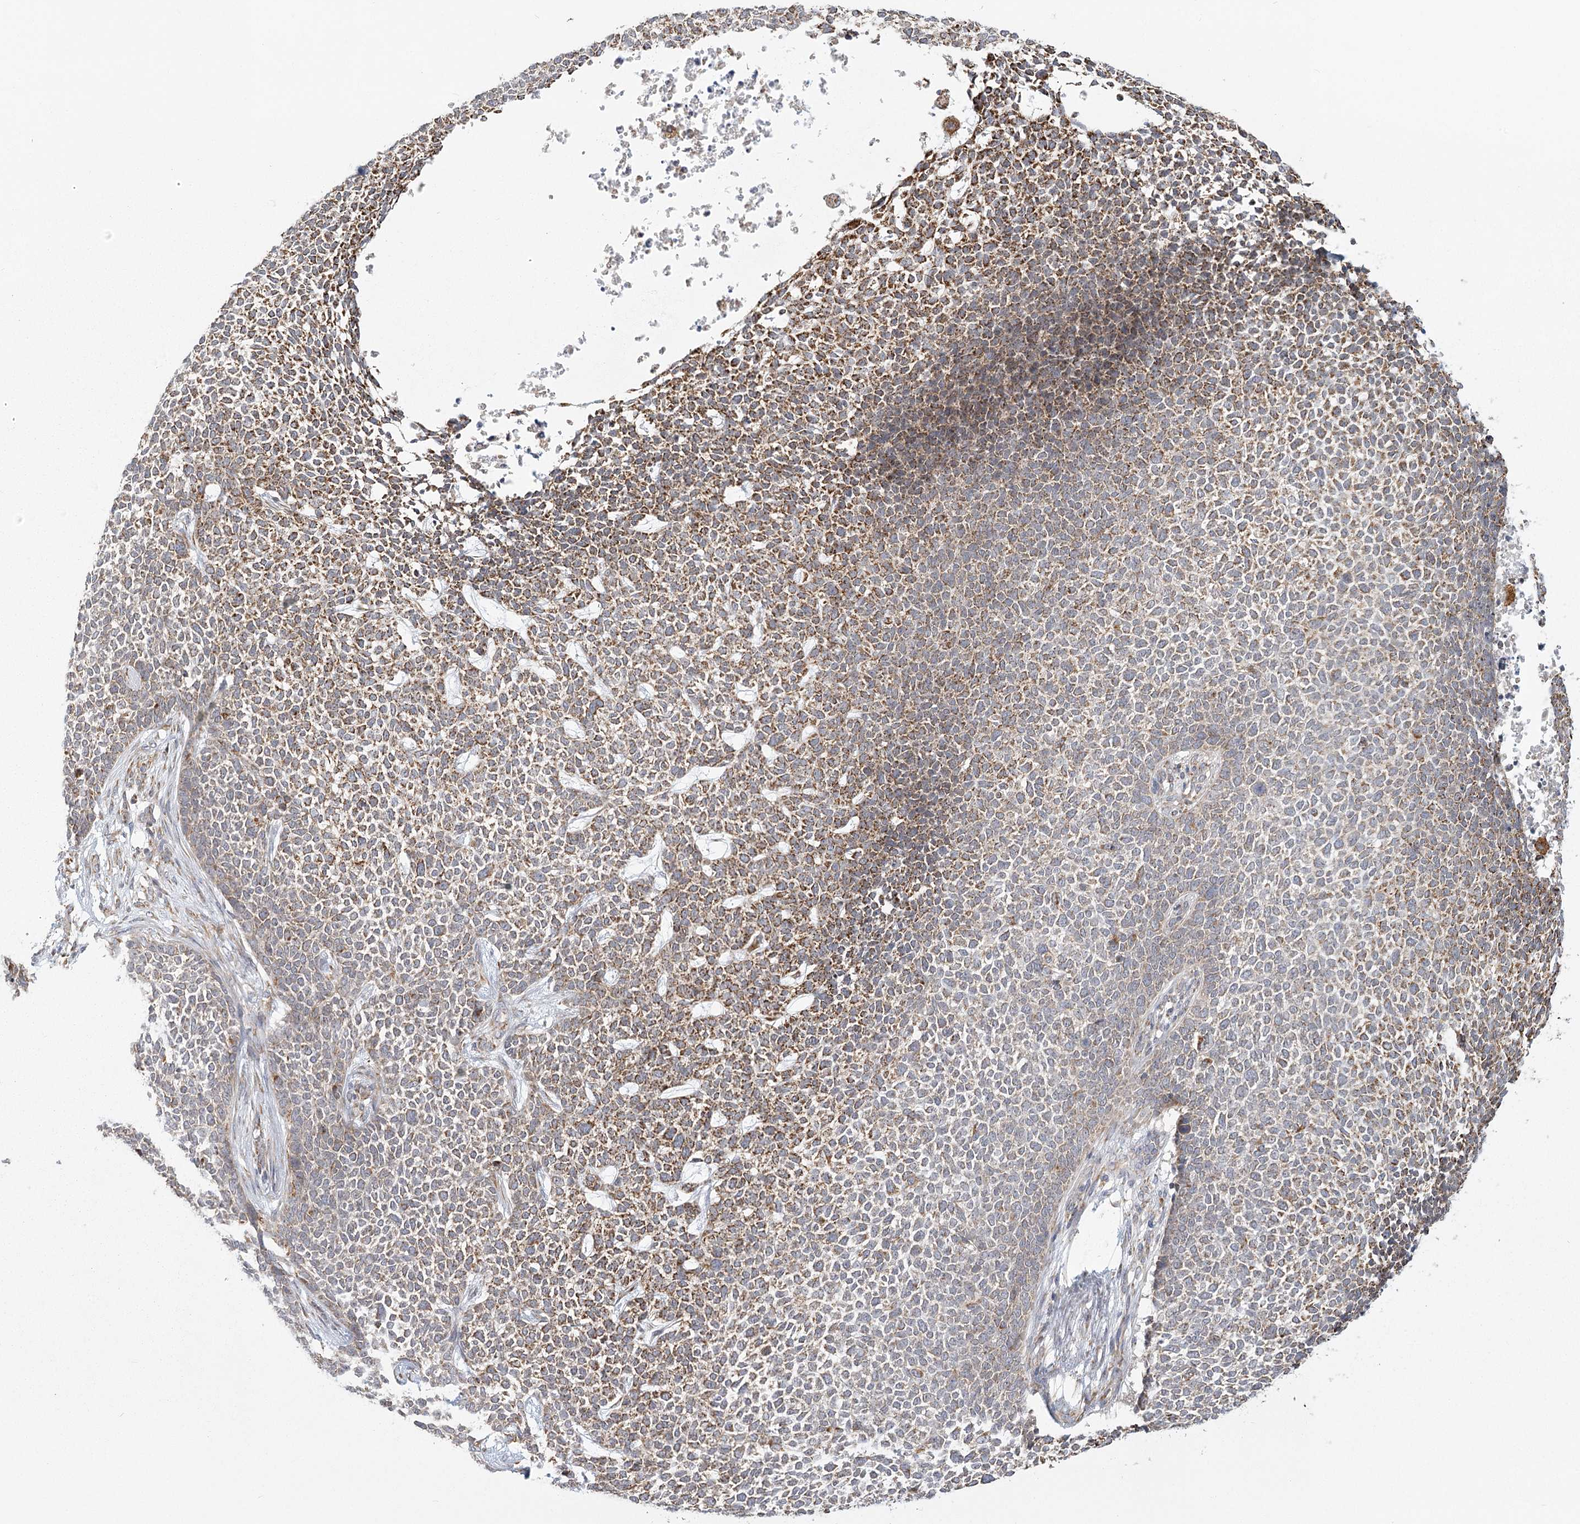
{"staining": {"intensity": "moderate", "quantity": ">75%", "location": "cytoplasmic/membranous"}, "tissue": "skin cancer", "cell_type": "Tumor cells", "image_type": "cancer", "snomed": [{"axis": "morphology", "description": "Basal cell carcinoma"}, {"axis": "topography", "description": "Skin"}], "caption": "There is medium levels of moderate cytoplasmic/membranous positivity in tumor cells of basal cell carcinoma (skin), as demonstrated by immunohistochemical staining (brown color).", "gene": "LACTB", "patient": {"sex": "female", "age": 84}}